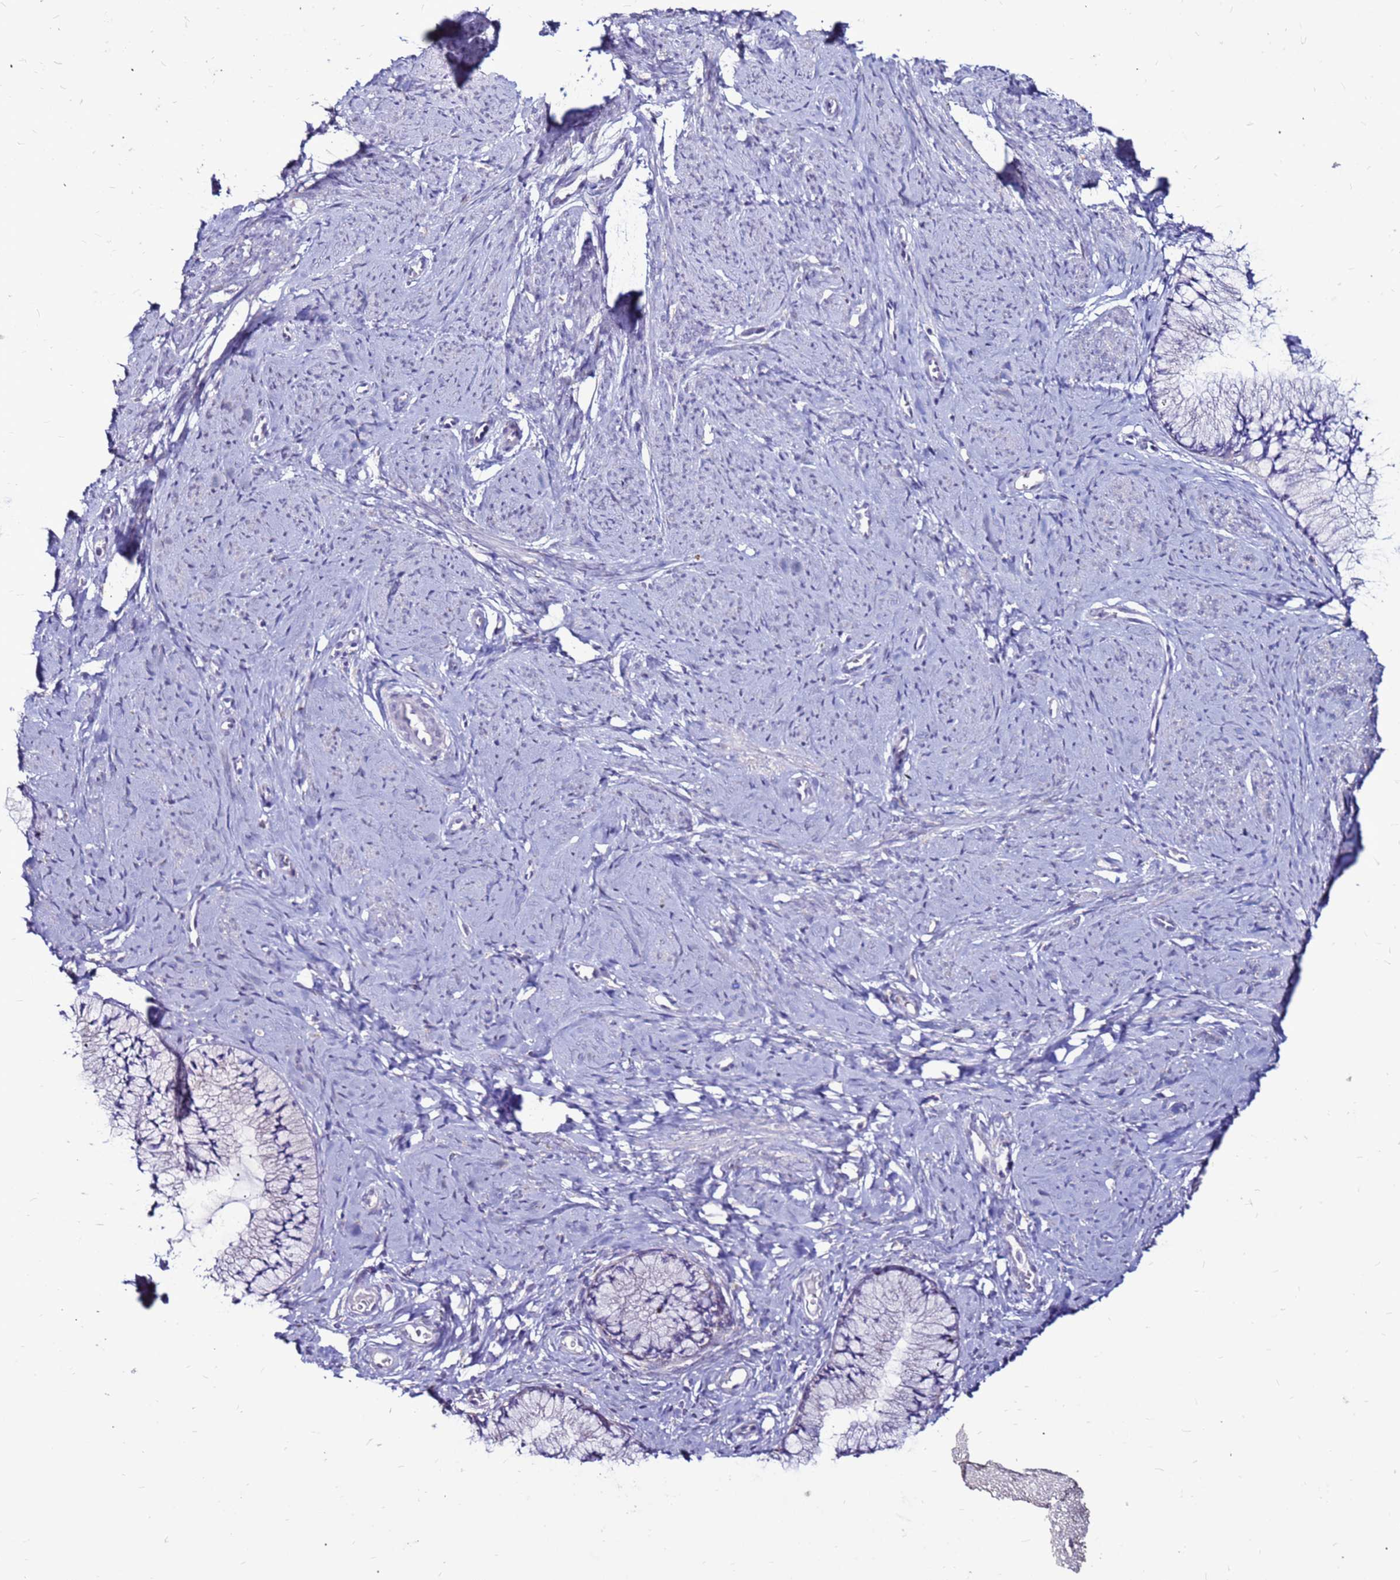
{"staining": {"intensity": "negative", "quantity": "none", "location": "none"}, "tissue": "cervix", "cell_type": "Glandular cells", "image_type": "normal", "snomed": [{"axis": "morphology", "description": "Normal tissue, NOS"}, {"axis": "topography", "description": "Cervix"}], "caption": "The IHC image has no significant staining in glandular cells of cervix. (IHC, brightfield microscopy, high magnification).", "gene": "SLC44A3", "patient": {"sex": "female", "age": 42}}